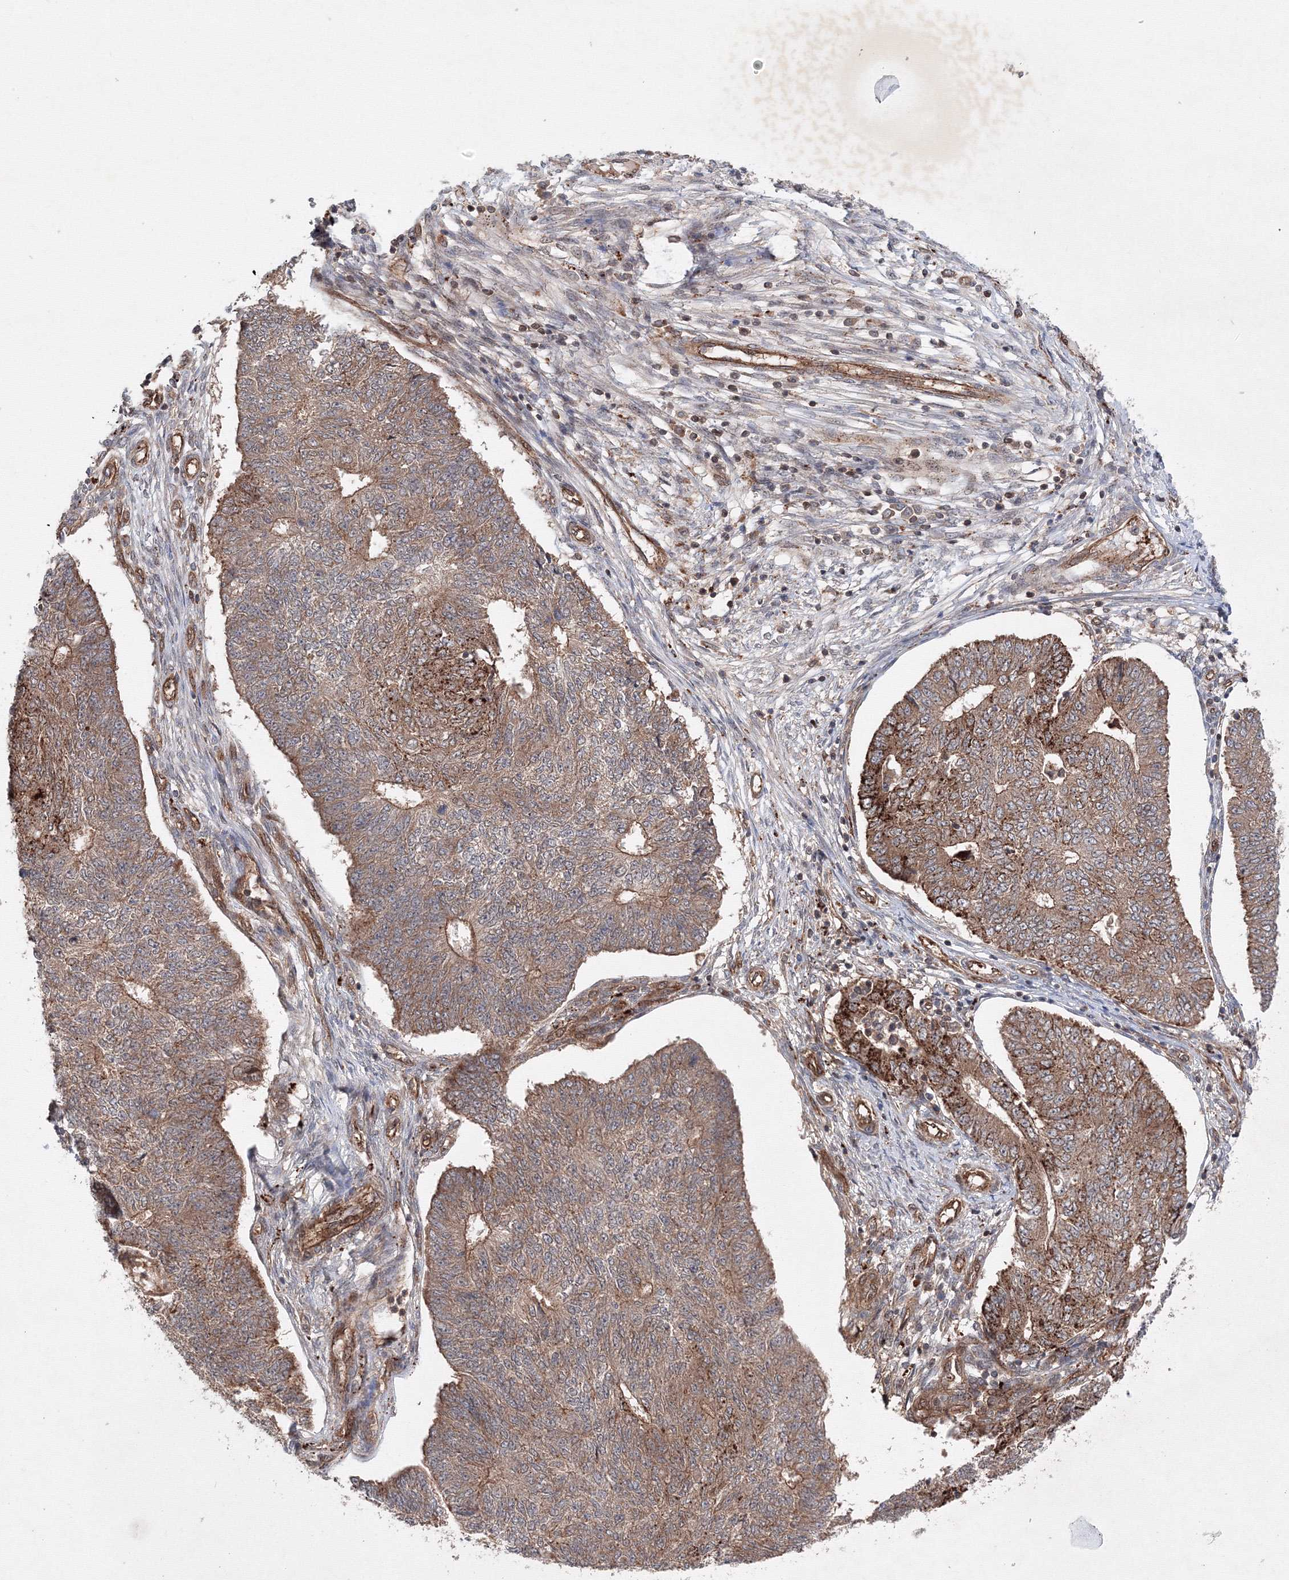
{"staining": {"intensity": "moderate", "quantity": ">75%", "location": "cytoplasmic/membranous"}, "tissue": "endometrial cancer", "cell_type": "Tumor cells", "image_type": "cancer", "snomed": [{"axis": "morphology", "description": "Adenocarcinoma, NOS"}, {"axis": "topography", "description": "Endometrium"}], "caption": "Human endometrial cancer stained with a protein marker displays moderate staining in tumor cells.", "gene": "DCTD", "patient": {"sex": "female", "age": 32}}